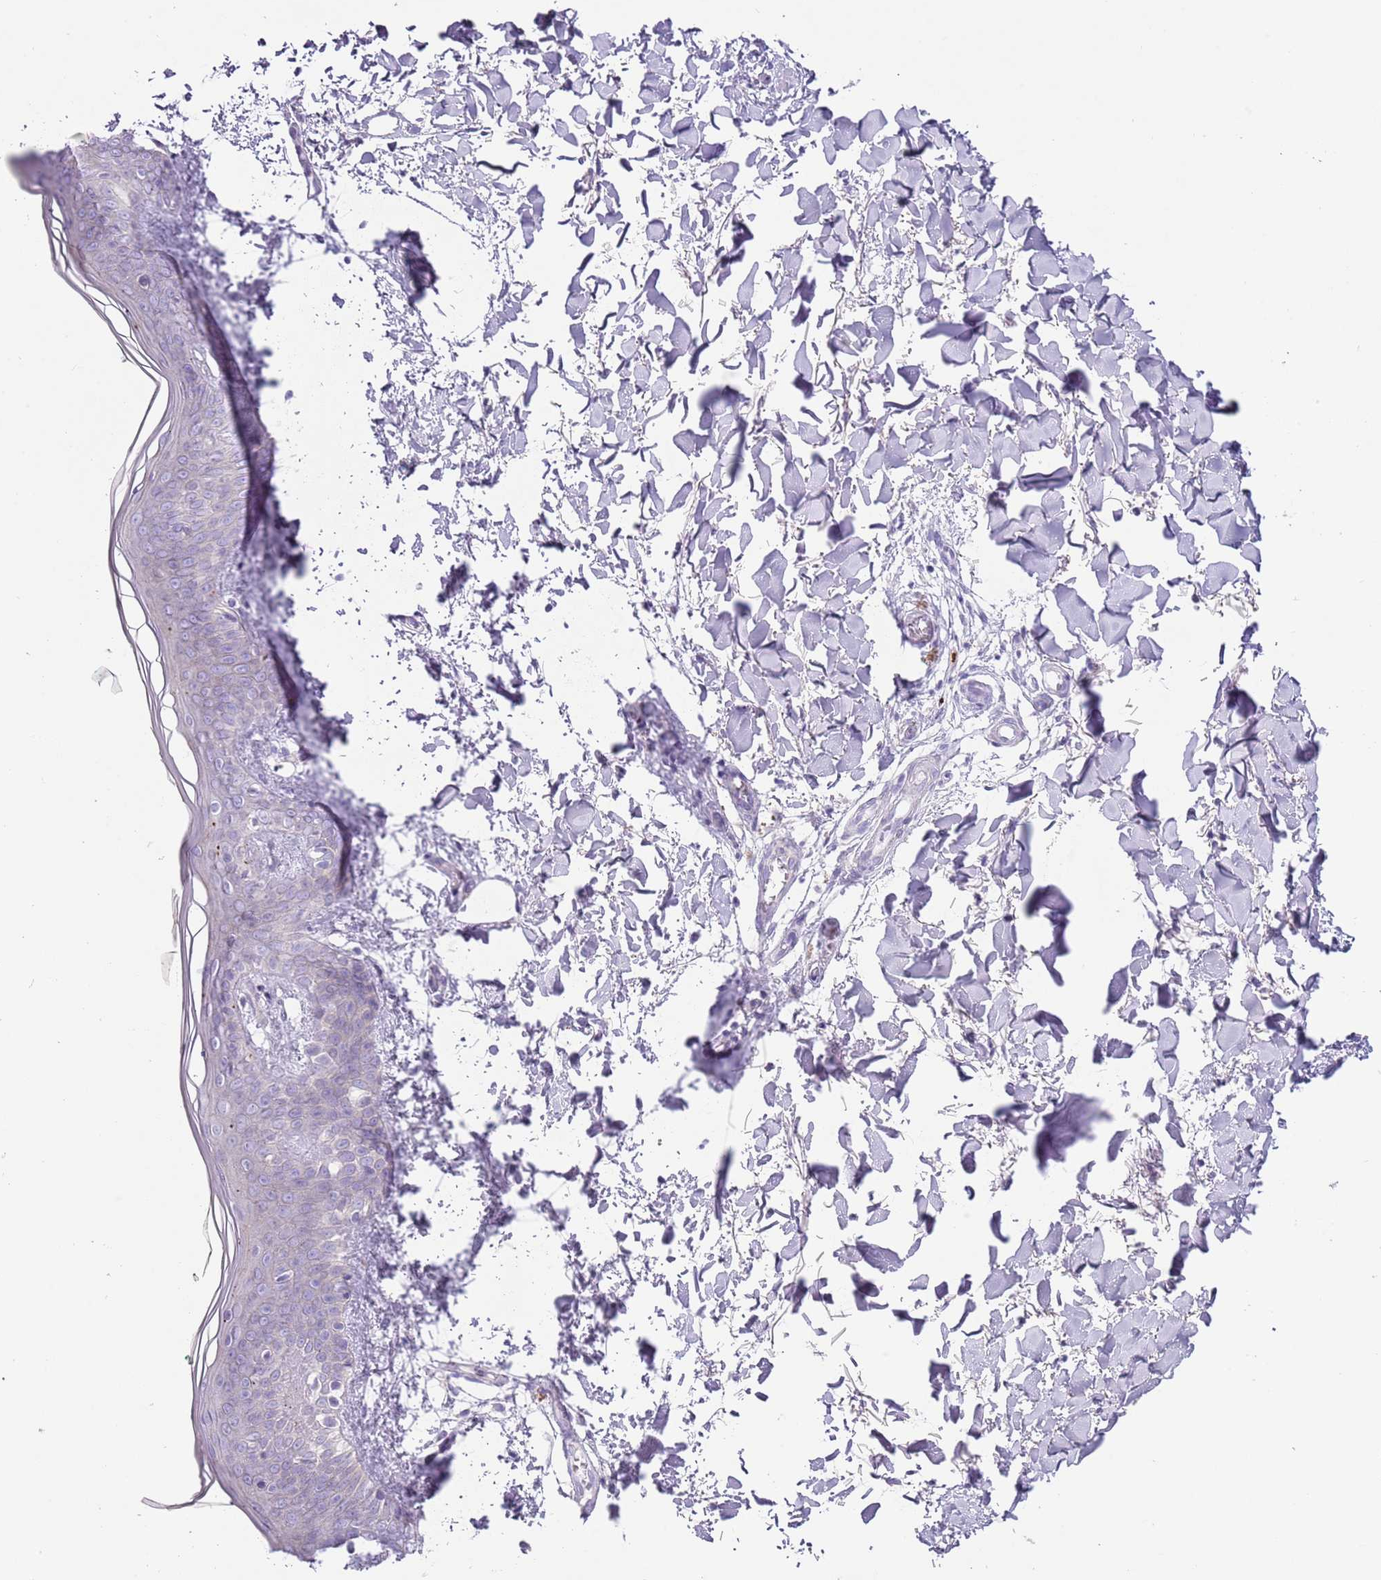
{"staining": {"intensity": "negative", "quantity": "none", "location": "none"}, "tissue": "skin", "cell_type": "Fibroblasts", "image_type": "normal", "snomed": [{"axis": "morphology", "description": "Normal tissue, NOS"}, {"axis": "topography", "description": "Skin"}], "caption": "Fibroblasts show no significant expression in benign skin.", "gene": "C2CD3", "patient": {"sex": "female", "age": 34}}